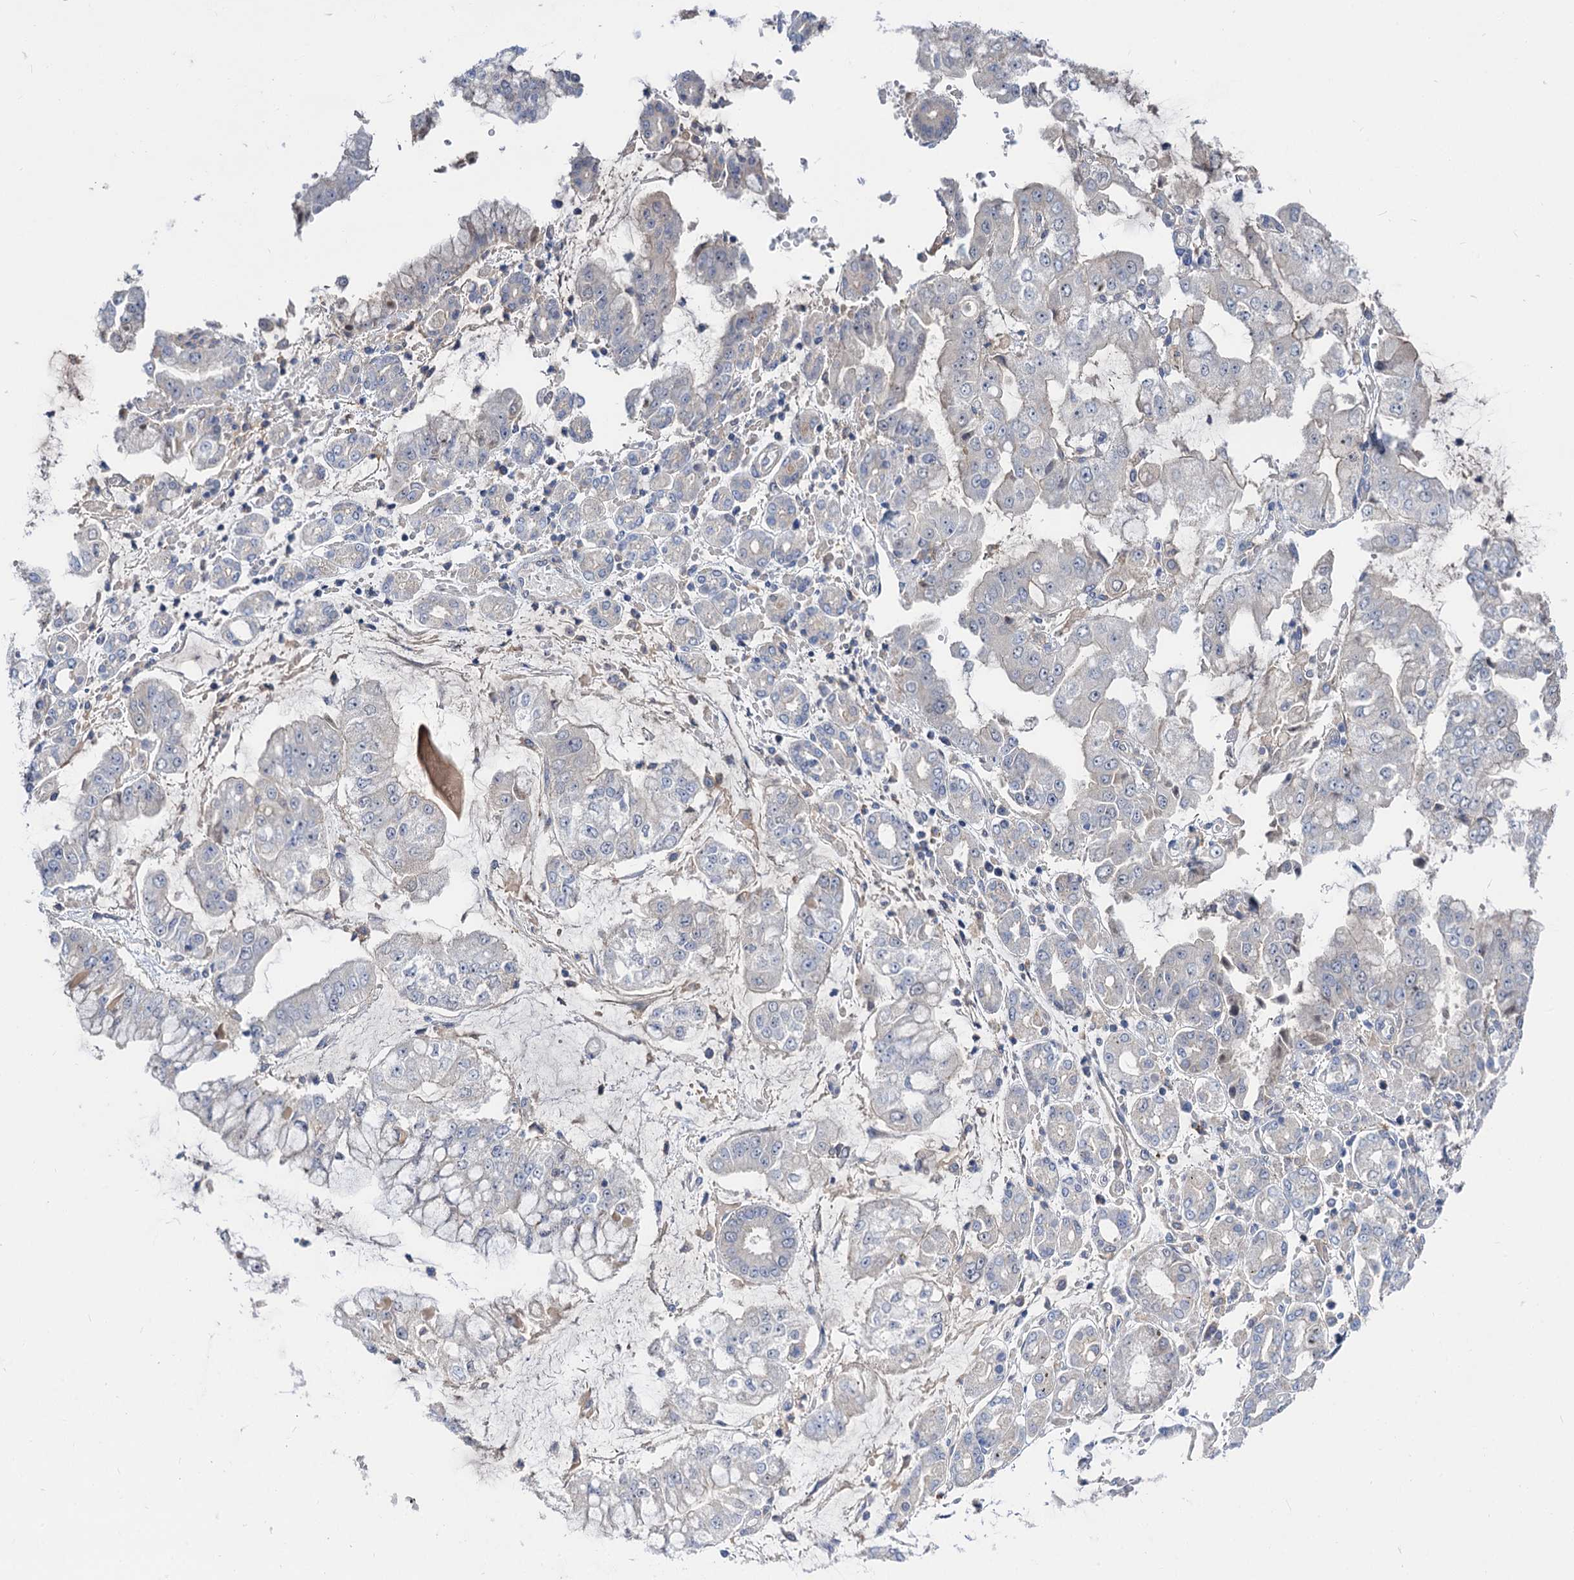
{"staining": {"intensity": "negative", "quantity": "none", "location": "none"}, "tissue": "stomach cancer", "cell_type": "Tumor cells", "image_type": "cancer", "snomed": [{"axis": "morphology", "description": "Adenocarcinoma, NOS"}, {"axis": "topography", "description": "Stomach"}], "caption": "Tumor cells are negative for brown protein staining in adenocarcinoma (stomach).", "gene": "NEK10", "patient": {"sex": "male", "age": 76}}